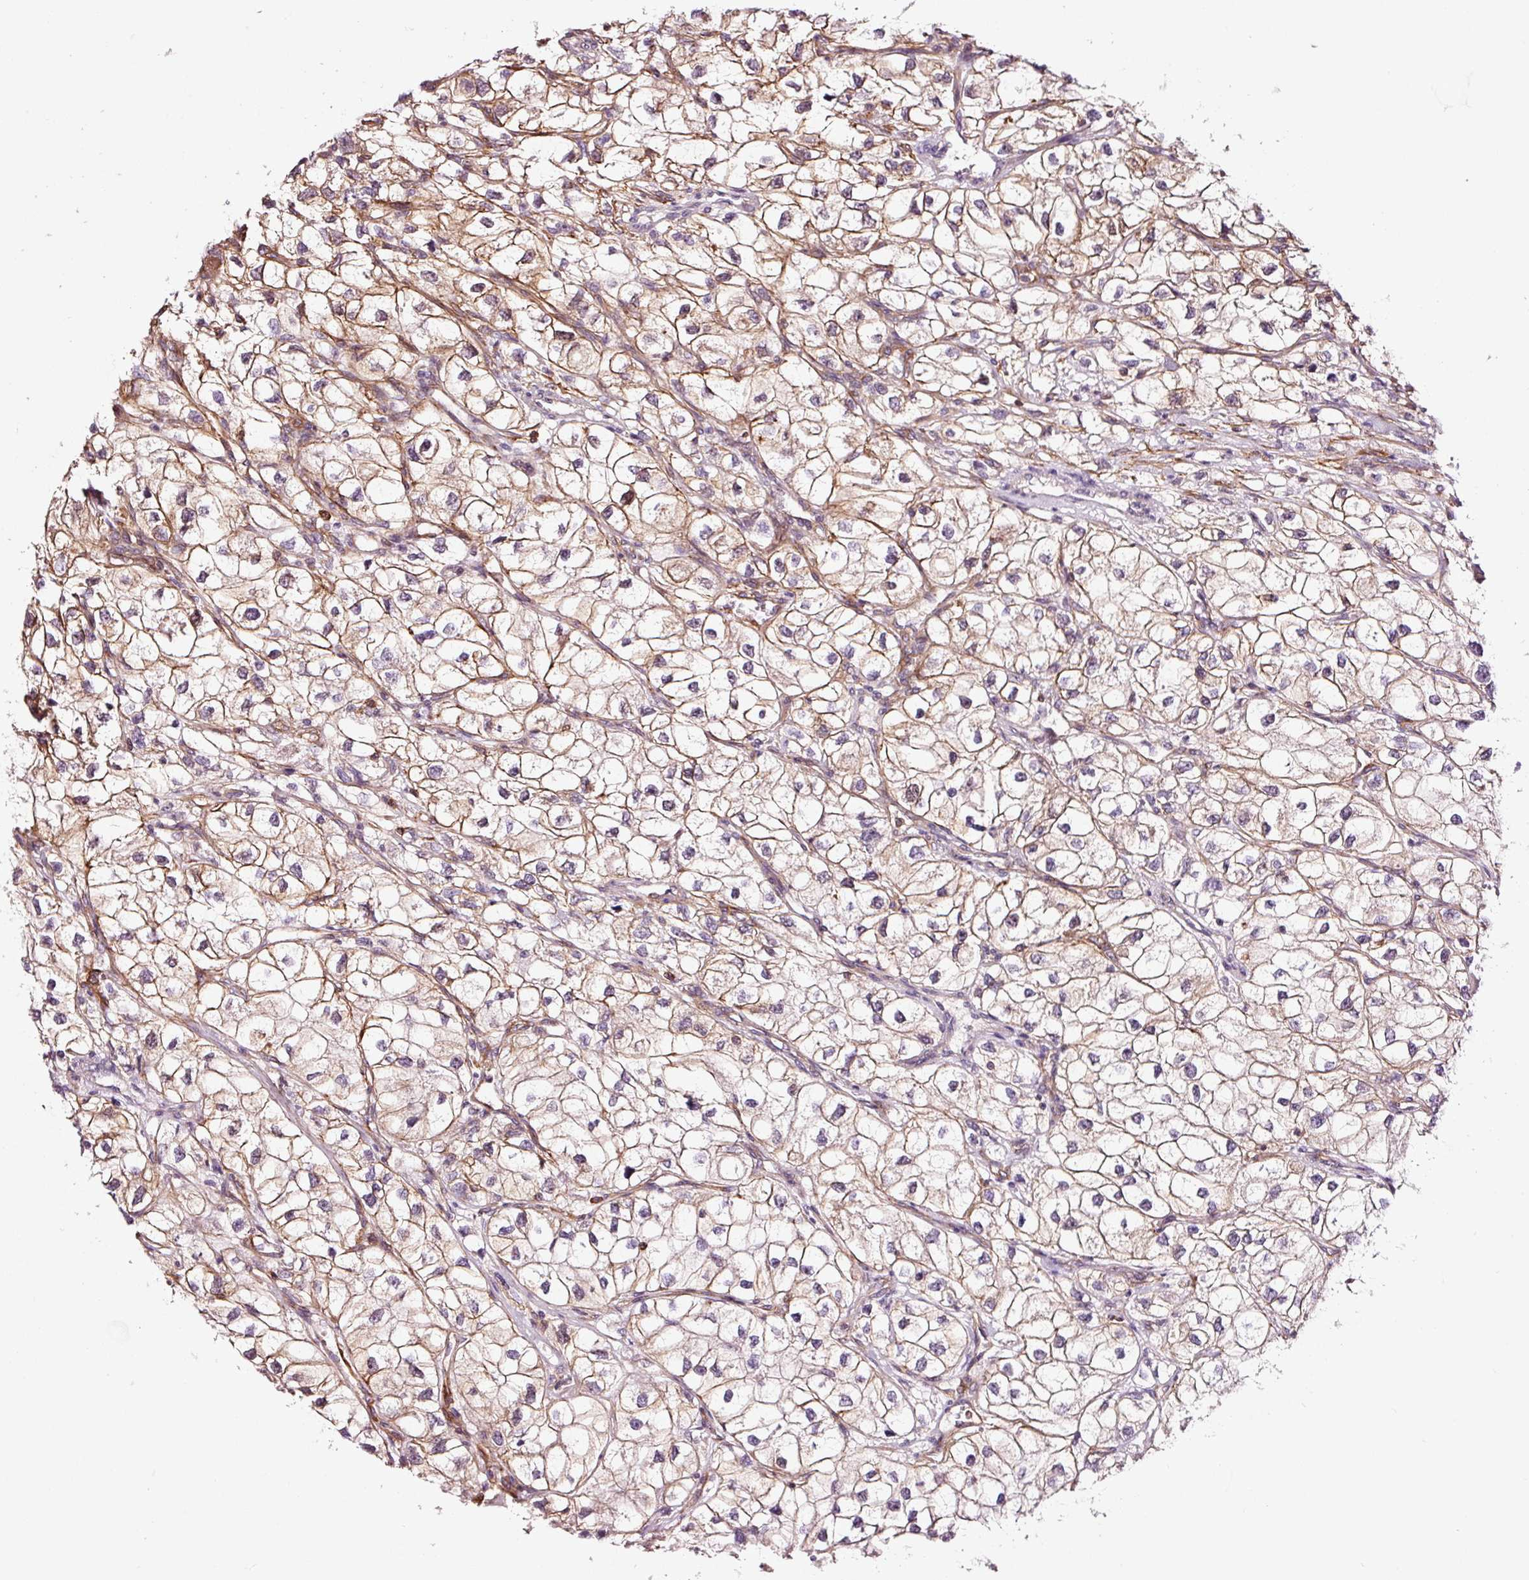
{"staining": {"intensity": "negative", "quantity": "none", "location": "none"}, "tissue": "renal cancer", "cell_type": "Tumor cells", "image_type": "cancer", "snomed": [{"axis": "morphology", "description": "Adenocarcinoma, NOS"}, {"axis": "topography", "description": "Kidney"}], "caption": "This is an immunohistochemistry (IHC) photomicrograph of human renal cancer (adenocarcinoma). There is no positivity in tumor cells.", "gene": "ADD3", "patient": {"sex": "male", "age": 59}}